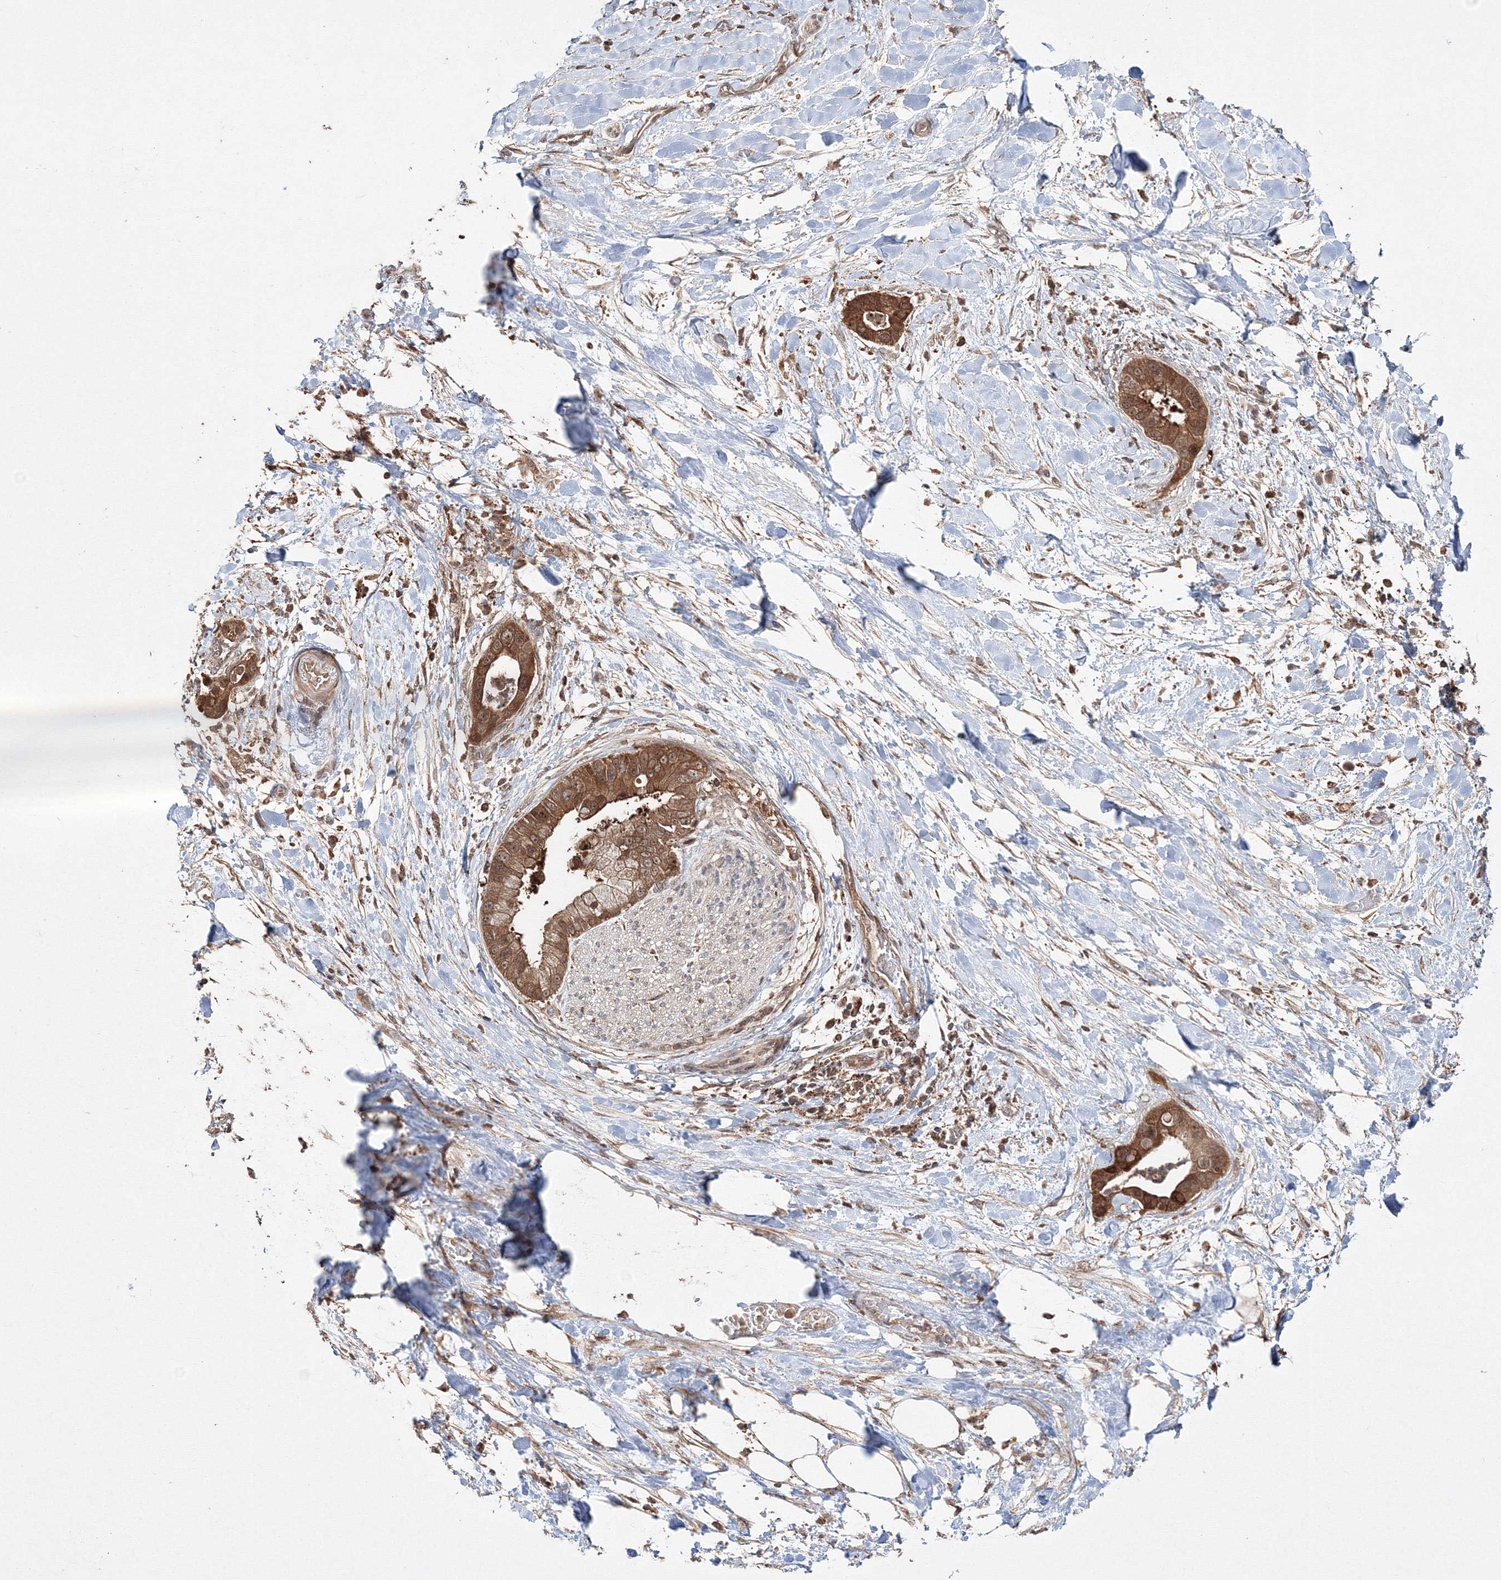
{"staining": {"intensity": "moderate", "quantity": ">75%", "location": "cytoplasmic/membranous"}, "tissue": "liver cancer", "cell_type": "Tumor cells", "image_type": "cancer", "snomed": [{"axis": "morphology", "description": "Cholangiocarcinoma"}, {"axis": "topography", "description": "Liver"}], "caption": "IHC (DAB) staining of cholangiocarcinoma (liver) demonstrates moderate cytoplasmic/membranous protein expression in about >75% of tumor cells.", "gene": "DDO", "patient": {"sex": "female", "age": 54}}